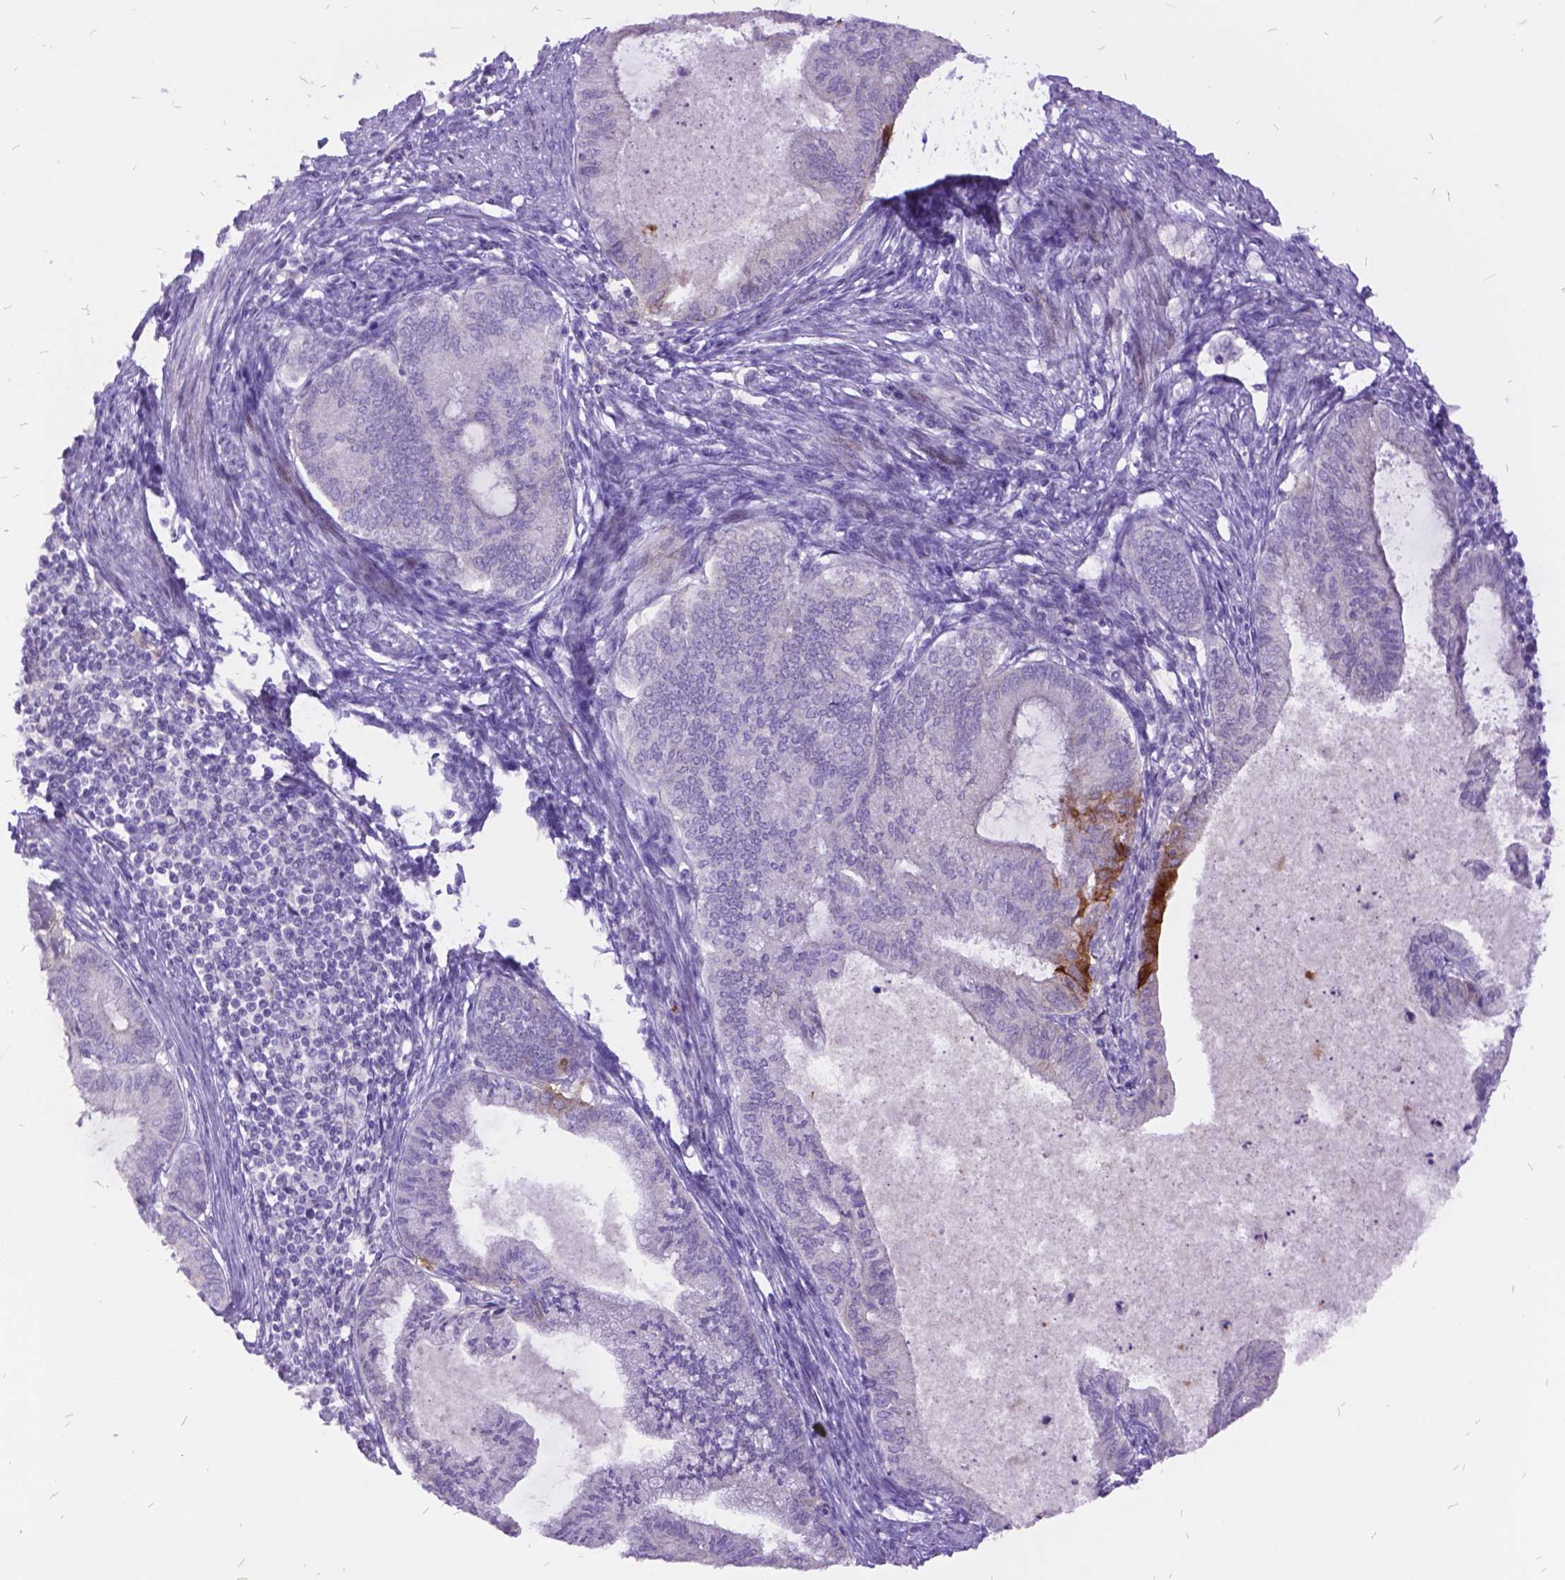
{"staining": {"intensity": "moderate", "quantity": "<25%", "location": "cytoplasmic/membranous"}, "tissue": "endometrial cancer", "cell_type": "Tumor cells", "image_type": "cancer", "snomed": [{"axis": "morphology", "description": "Adenocarcinoma, NOS"}, {"axis": "topography", "description": "Endometrium"}], "caption": "IHC (DAB (3,3'-diaminobenzidine)) staining of human adenocarcinoma (endometrial) displays moderate cytoplasmic/membranous protein staining in about <25% of tumor cells.", "gene": "ITGB6", "patient": {"sex": "female", "age": 86}}